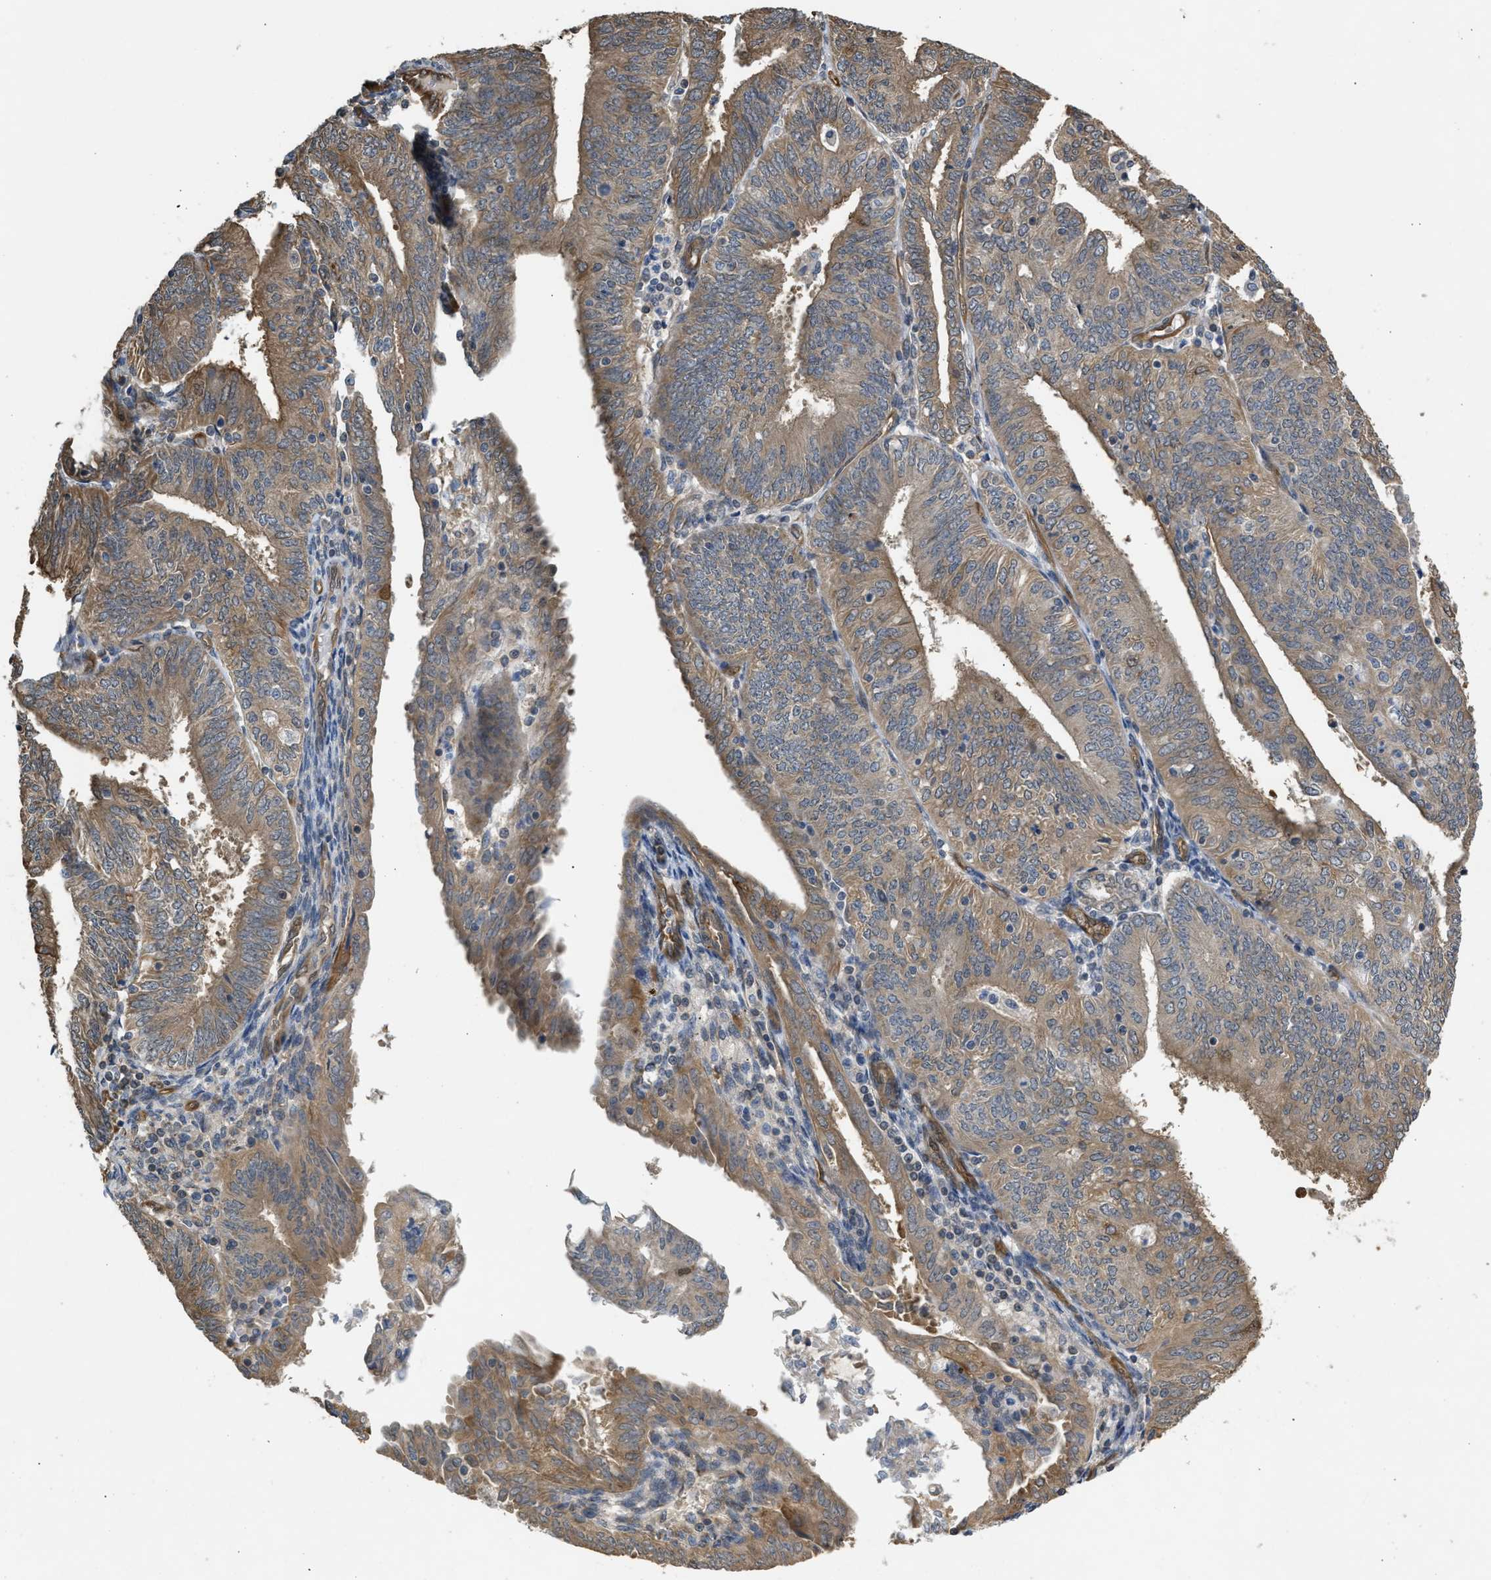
{"staining": {"intensity": "weak", "quantity": ">75%", "location": "cytoplasmic/membranous"}, "tissue": "endometrial cancer", "cell_type": "Tumor cells", "image_type": "cancer", "snomed": [{"axis": "morphology", "description": "Adenocarcinoma, NOS"}, {"axis": "topography", "description": "Endometrium"}], "caption": "Endometrial adenocarcinoma stained with a brown dye demonstrates weak cytoplasmic/membranous positive expression in about >75% of tumor cells.", "gene": "BAG3", "patient": {"sex": "female", "age": 58}}